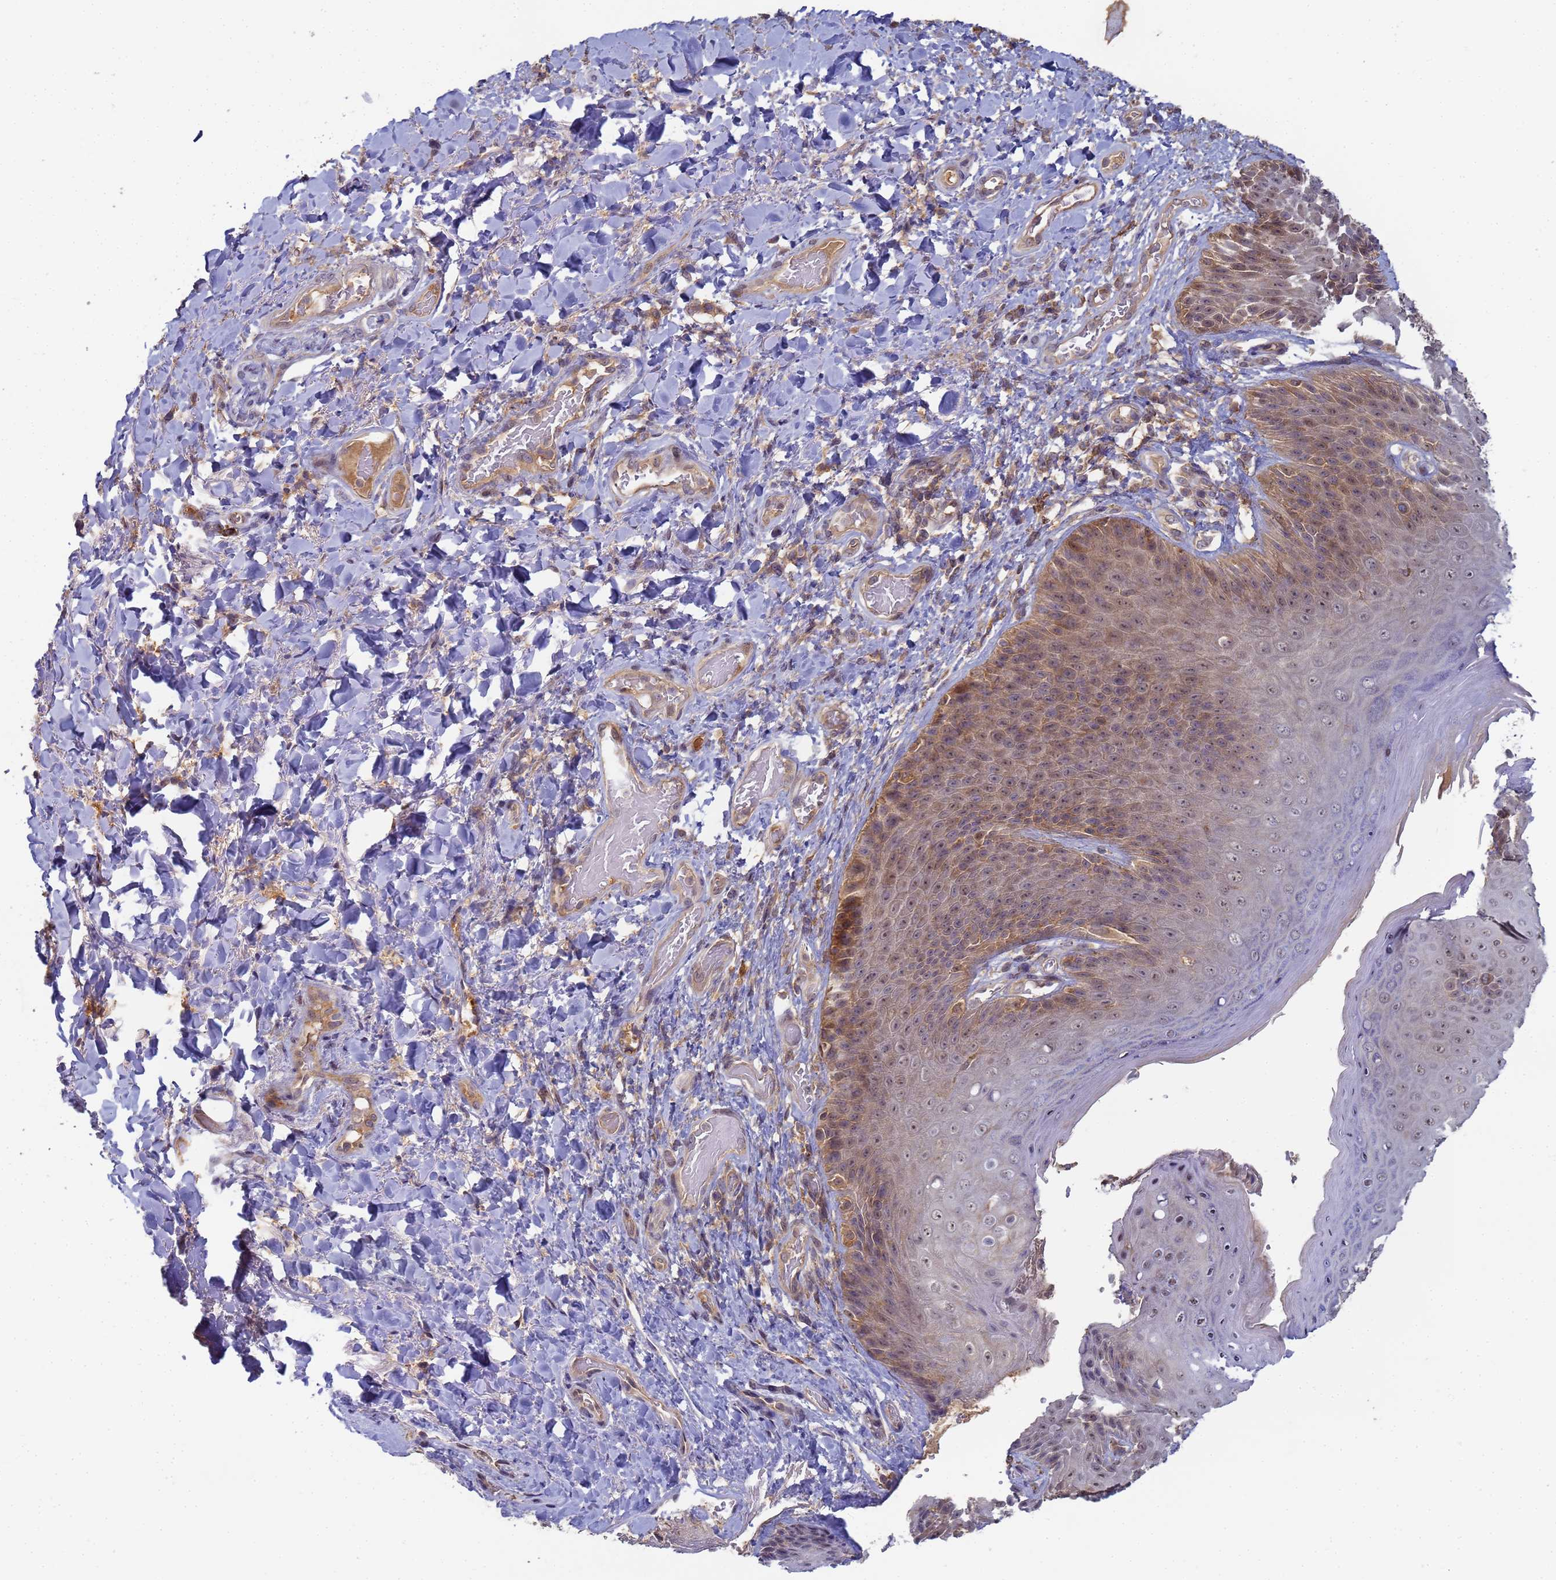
{"staining": {"intensity": "moderate", "quantity": "25%-75%", "location": "cytoplasmic/membranous,nuclear"}, "tissue": "skin", "cell_type": "Epidermal cells", "image_type": "normal", "snomed": [{"axis": "morphology", "description": "Normal tissue, NOS"}, {"axis": "topography", "description": "Anal"}], "caption": "Immunohistochemistry image of benign skin: human skin stained using immunohistochemistry (IHC) shows medium levels of moderate protein expression localized specifically in the cytoplasmic/membranous,nuclear of epidermal cells, appearing as a cytoplasmic/membranous,nuclear brown color.", "gene": "SHARPIN", "patient": {"sex": "female", "age": 89}}